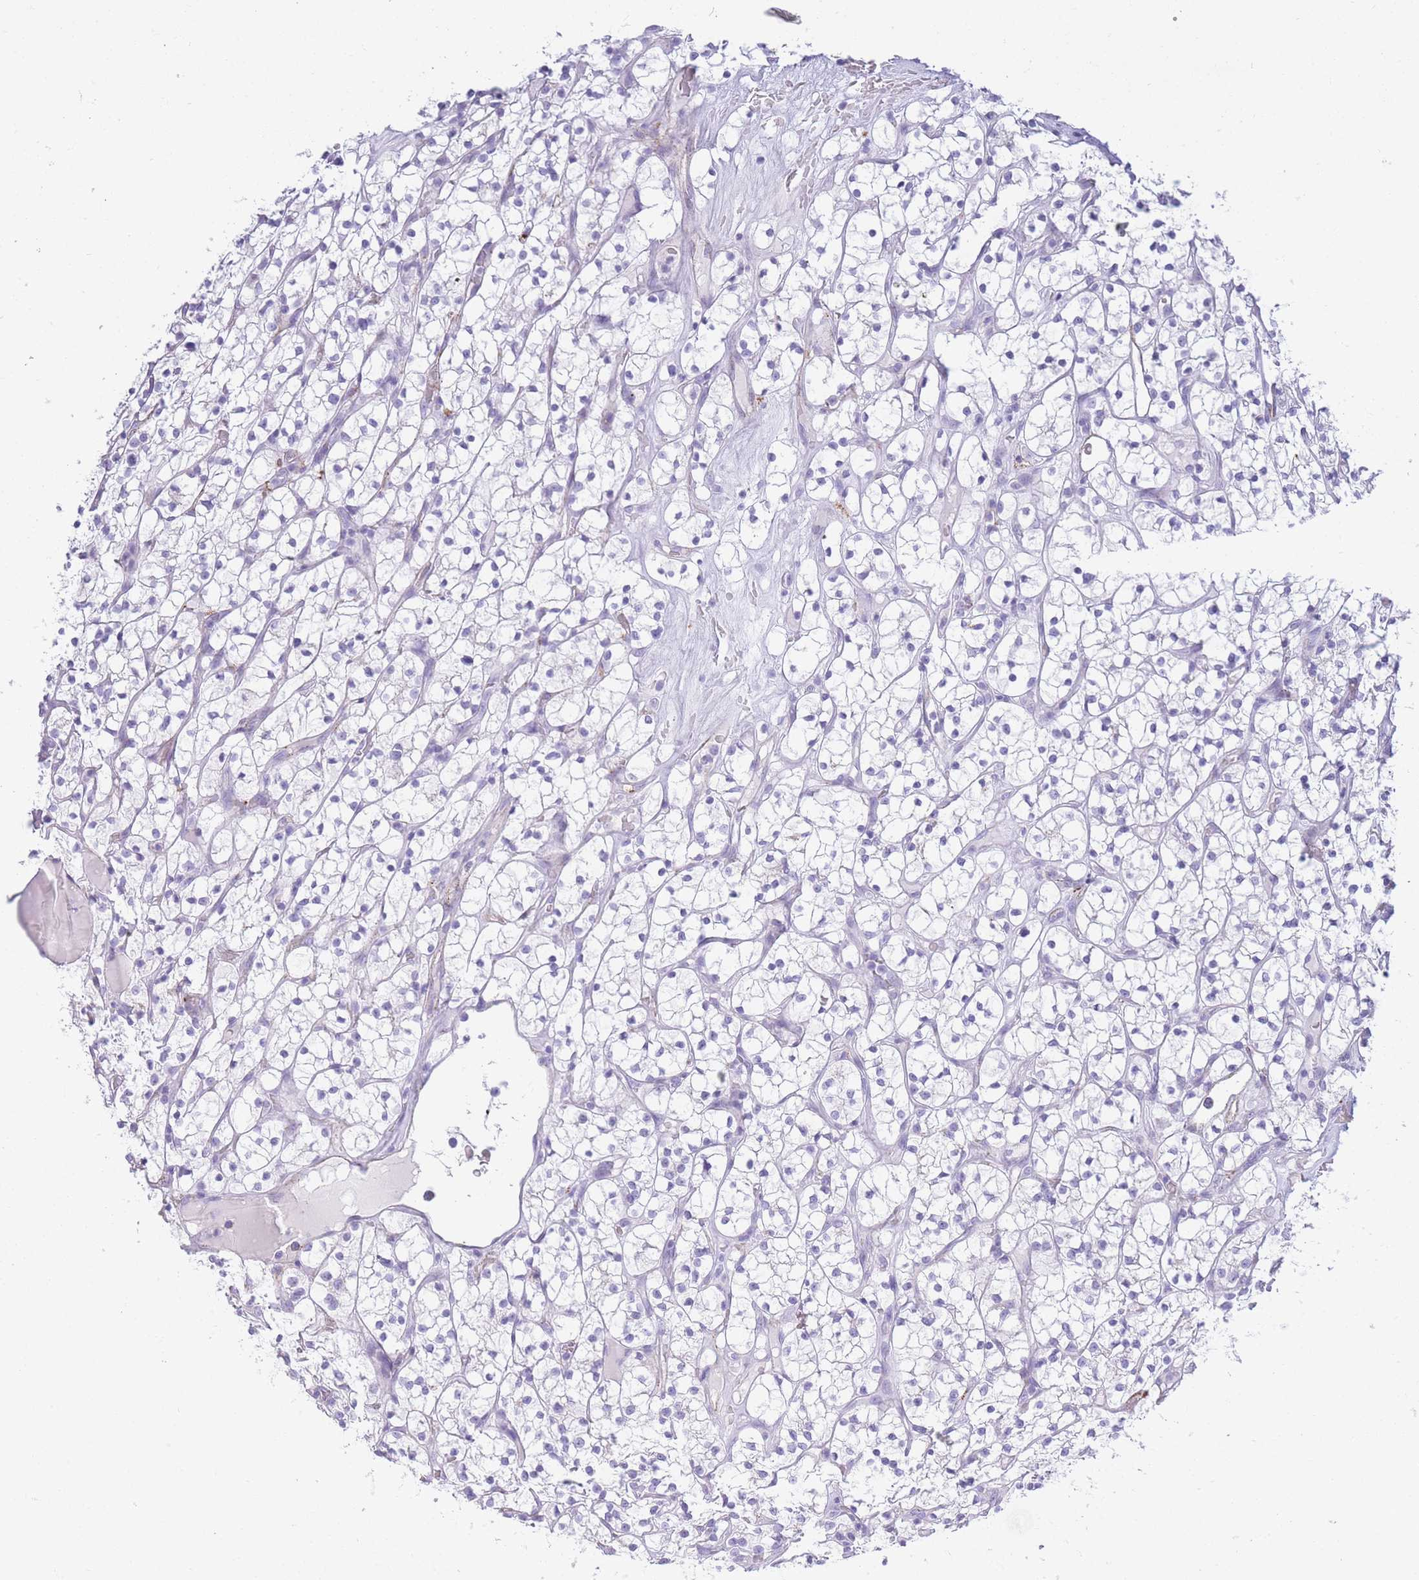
{"staining": {"intensity": "negative", "quantity": "none", "location": "none"}, "tissue": "renal cancer", "cell_type": "Tumor cells", "image_type": "cancer", "snomed": [{"axis": "morphology", "description": "Adenocarcinoma, NOS"}, {"axis": "topography", "description": "Kidney"}], "caption": "DAB immunohistochemical staining of renal cancer reveals no significant staining in tumor cells.", "gene": "RHO", "patient": {"sex": "female", "age": 64}}